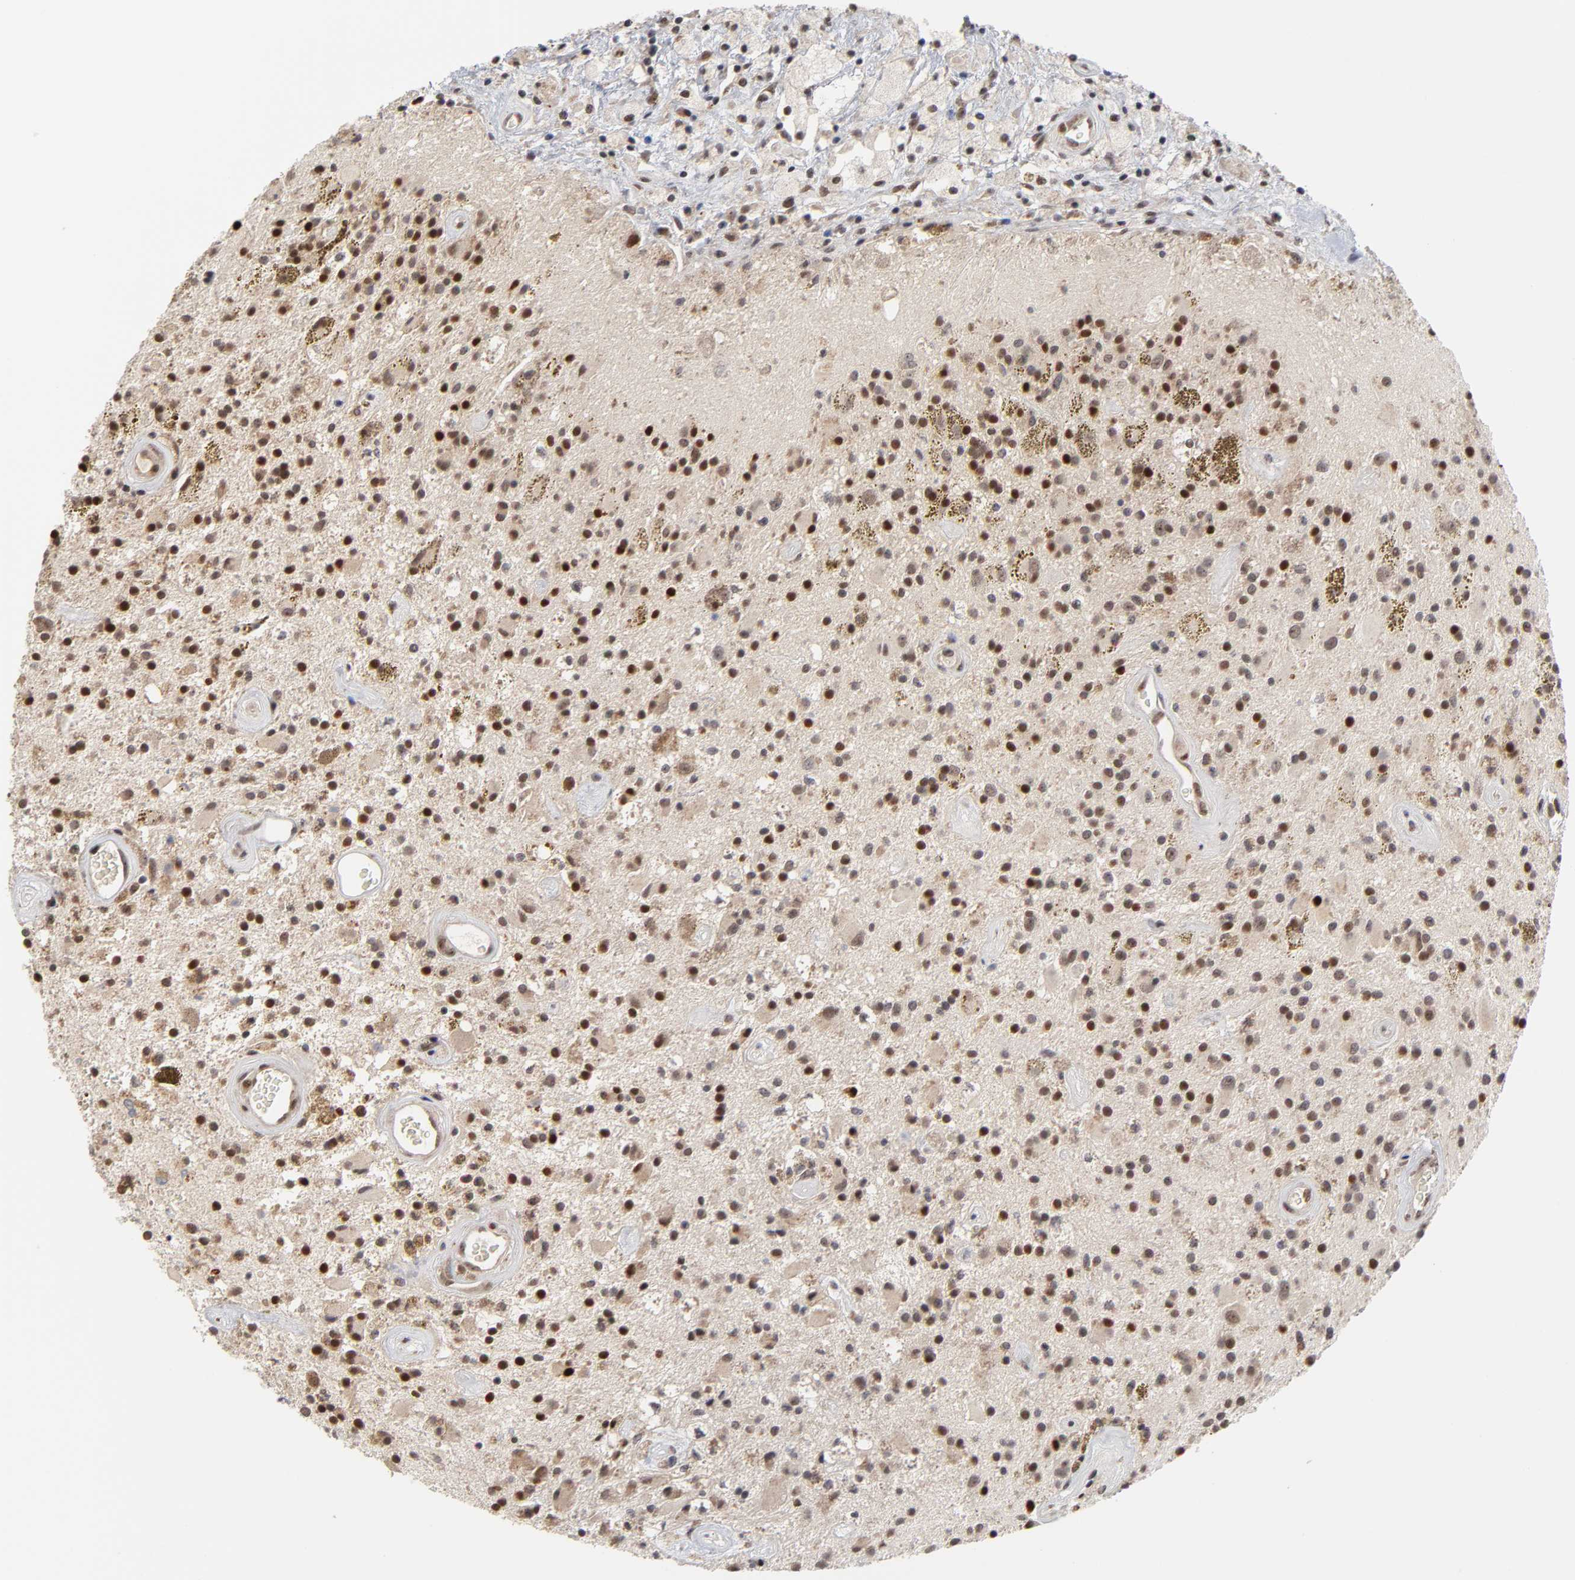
{"staining": {"intensity": "strong", "quantity": ">75%", "location": "nuclear"}, "tissue": "glioma", "cell_type": "Tumor cells", "image_type": "cancer", "snomed": [{"axis": "morphology", "description": "Glioma, malignant, Low grade"}, {"axis": "topography", "description": "Brain"}], "caption": "Immunohistochemical staining of malignant low-grade glioma exhibits strong nuclear protein positivity in approximately >75% of tumor cells.", "gene": "ZNF419", "patient": {"sex": "male", "age": 58}}